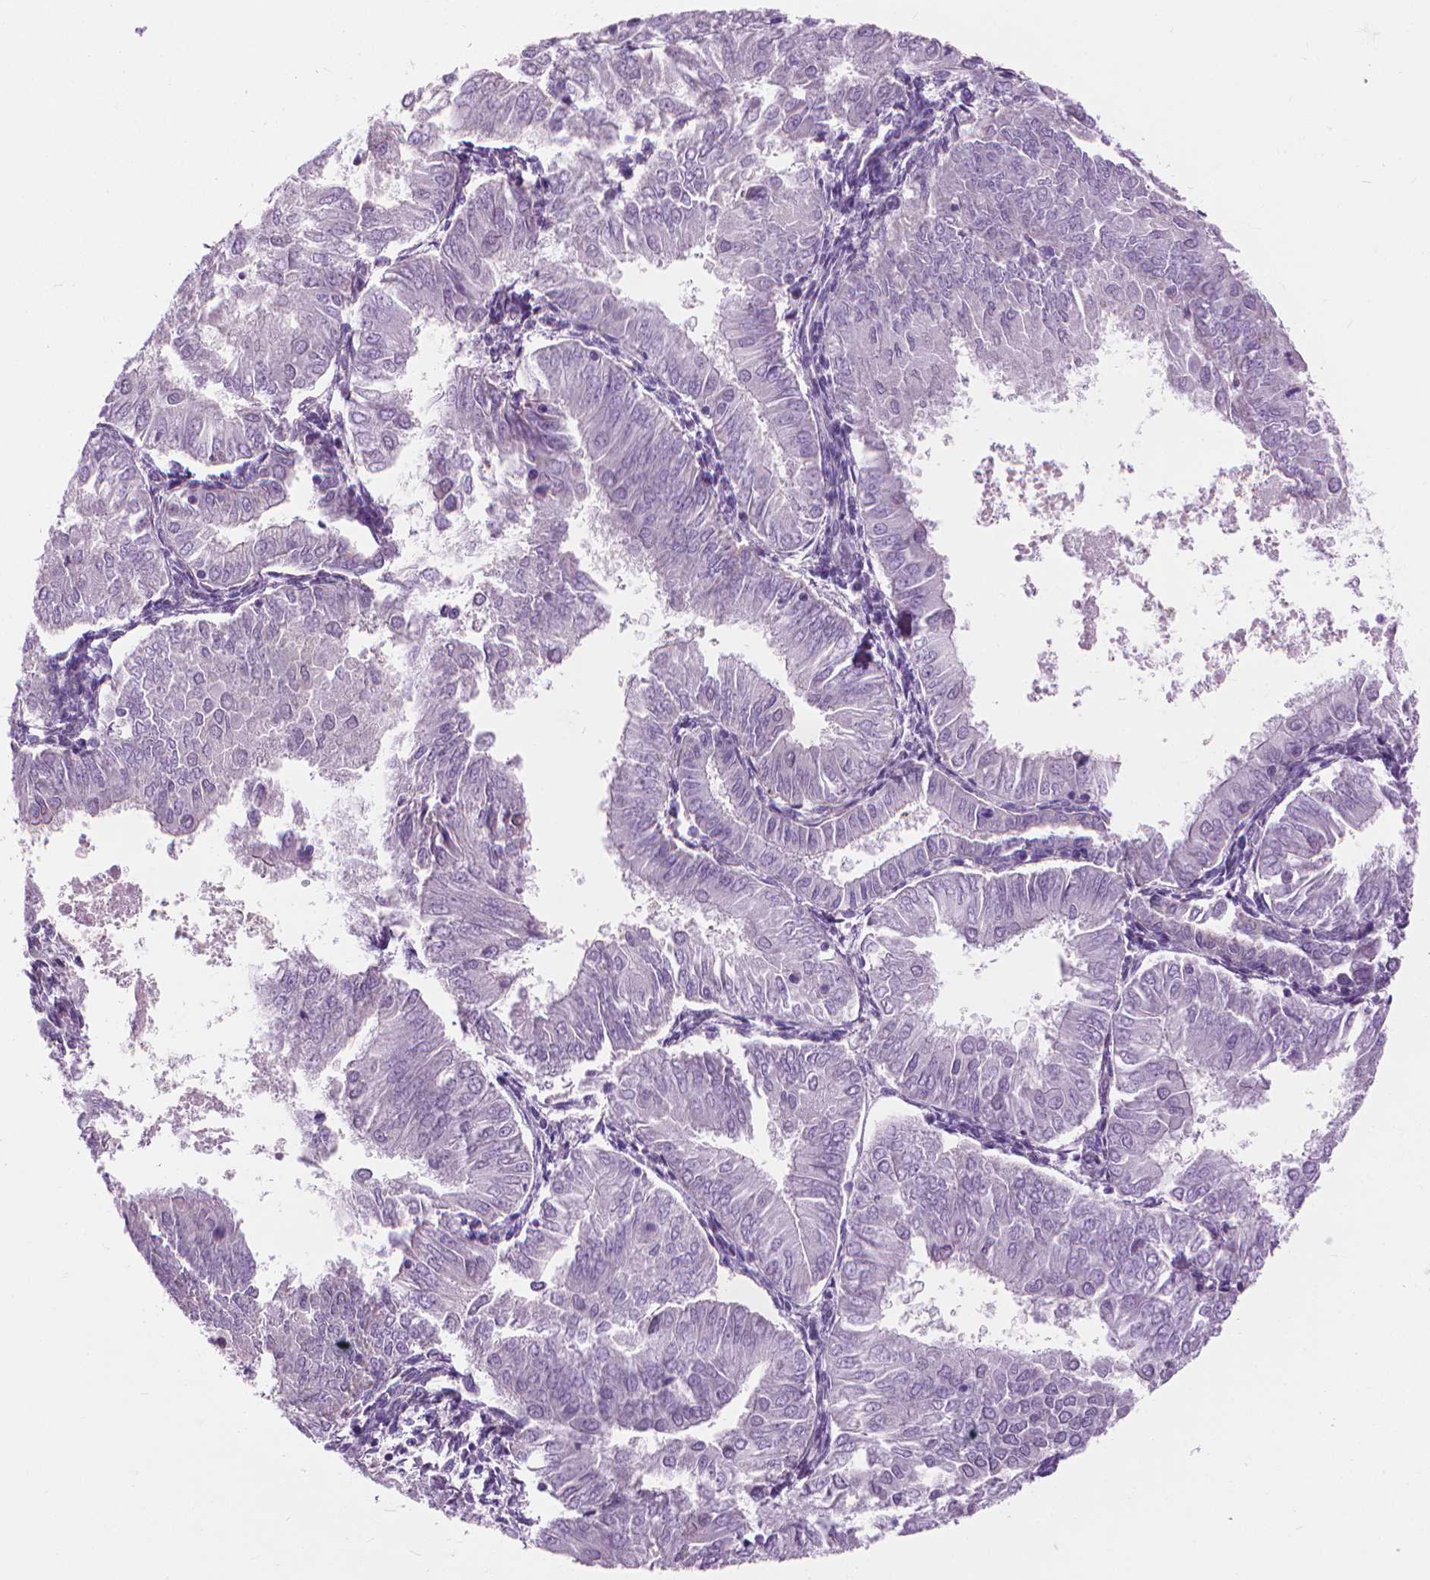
{"staining": {"intensity": "negative", "quantity": "none", "location": "none"}, "tissue": "endometrial cancer", "cell_type": "Tumor cells", "image_type": "cancer", "snomed": [{"axis": "morphology", "description": "Adenocarcinoma, NOS"}, {"axis": "topography", "description": "Endometrium"}], "caption": "This is a image of immunohistochemistry (IHC) staining of endometrial cancer, which shows no positivity in tumor cells.", "gene": "CFAP126", "patient": {"sex": "female", "age": 53}}